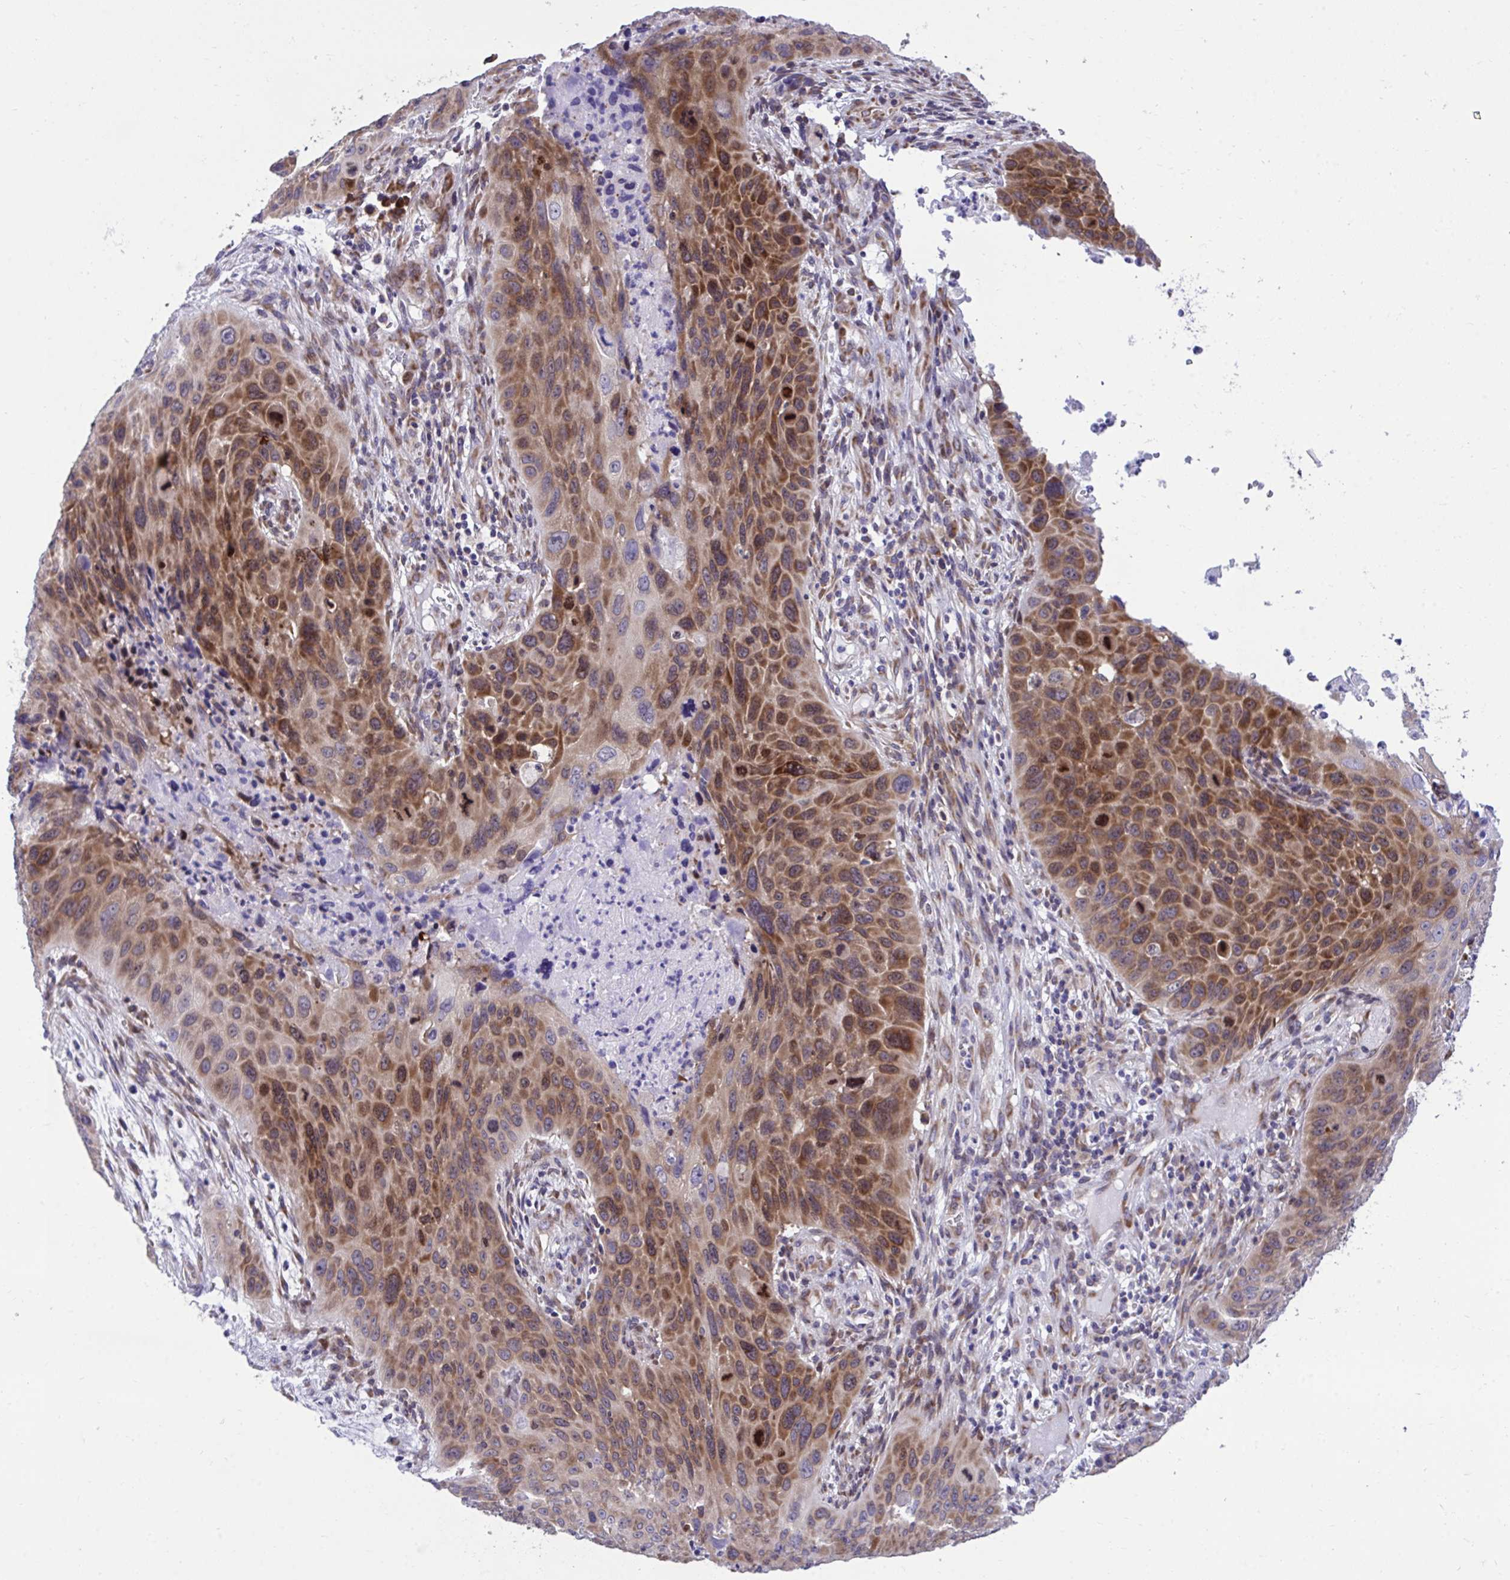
{"staining": {"intensity": "moderate", "quantity": ">75%", "location": "cytoplasmic/membranous,nuclear"}, "tissue": "lung cancer", "cell_type": "Tumor cells", "image_type": "cancer", "snomed": [{"axis": "morphology", "description": "Squamous cell carcinoma, NOS"}, {"axis": "topography", "description": "Lung"}], "caption": "IHC image of lung cancer (squamous cell carcinoma) stained for a protein (brown), which reveals medium levels of moderate cytoplasmic/membranous and nuclear positivity in about >75% of tumor cells.", "gene": "RPS15", "patient": {"sex": "male", "age": 63}}